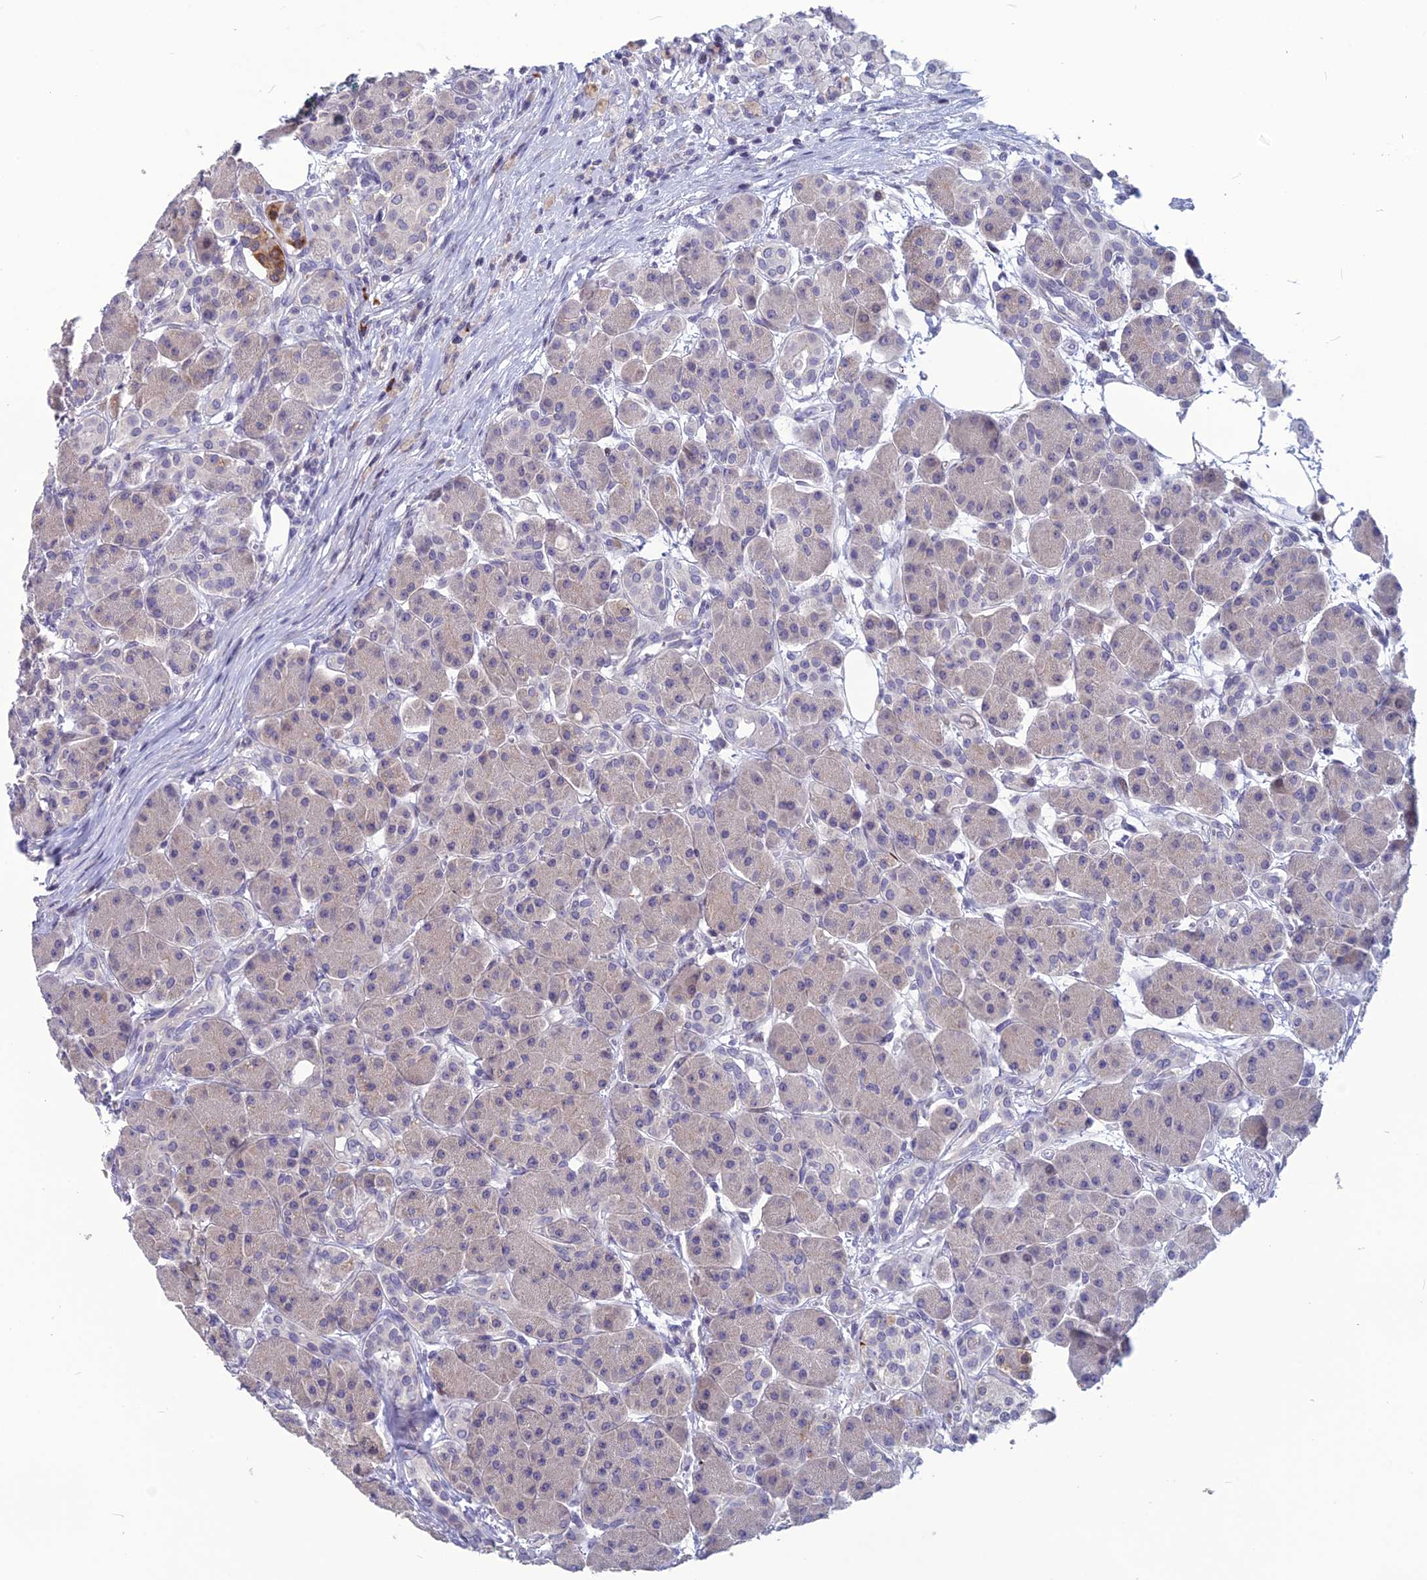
{"staining": {"intensity": "negative", "quantity": "none", "location": "none"}, "tissue": "pancreas", "cell_type": "Exocrine glandular cells", "image_type": "normal", "snomed": [{"axis": "morphology", "description": "Normal tissue, NOS"}, {"axis": "topography", "description": "Pancreas"}], "caption": "A photomicrograph of pancreas stained for a protein demonstrates no brown staining in exocrine glandular cells.", "gene": "TMEM134", "patient": {"sex": "male", "age": 63}}